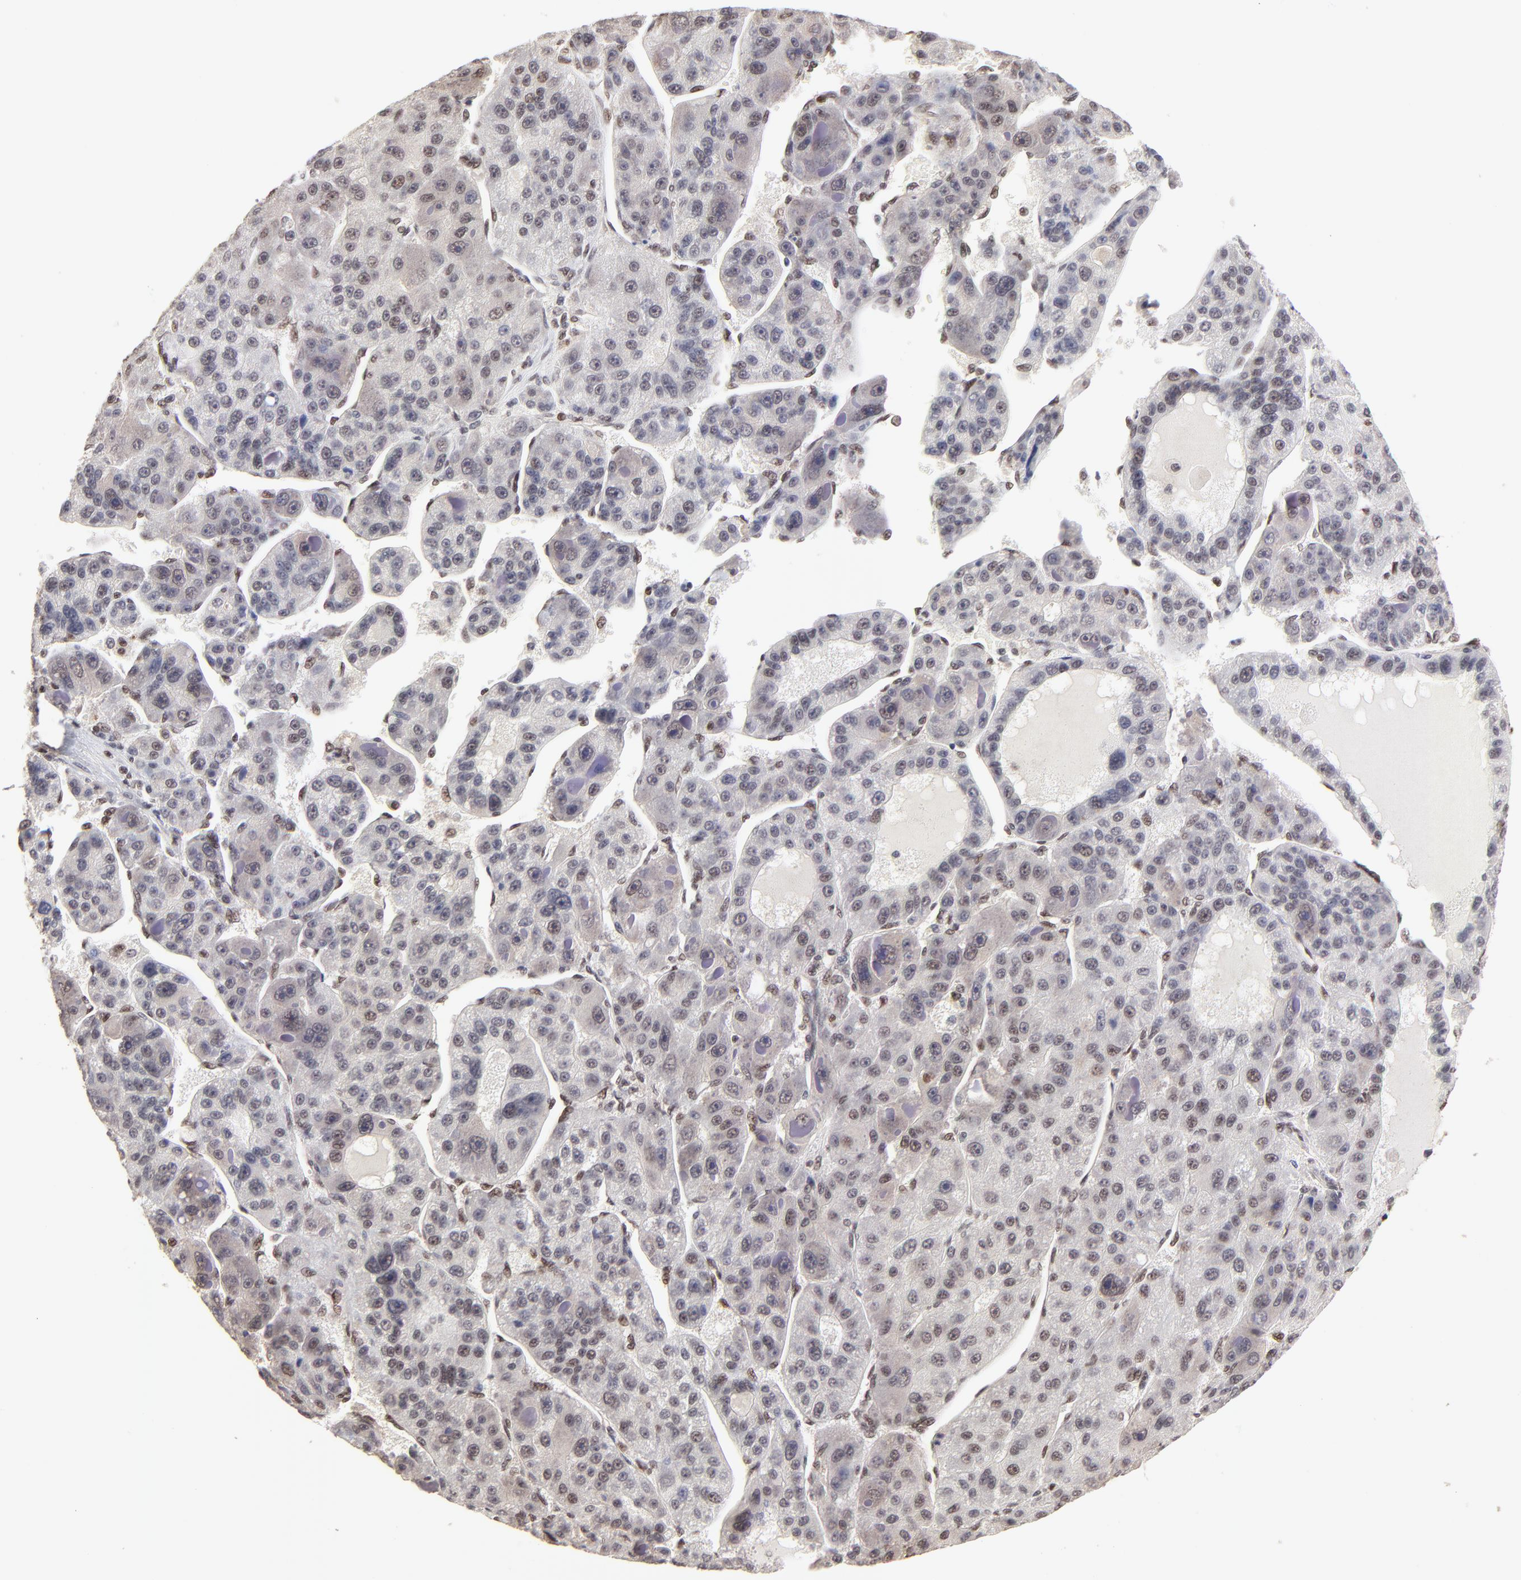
{"staining": {"intensity": "weak", "quantity": "<25%", "location": "nuclear"}, "tissue": "liver cancer", "cell_type": "Tumor cells", "image_type": "cancer", "snomed": [{"axis": "morphology", "description": "Carcinoma, Hepatocellular, NOS"}, {"axis": "topography", "description": "Liver"}], "caption": "There is no significant positivity in tumor cells of liver cancer.", "gene": "DSN1", "patient": {"sex": "male", "age": 76}}